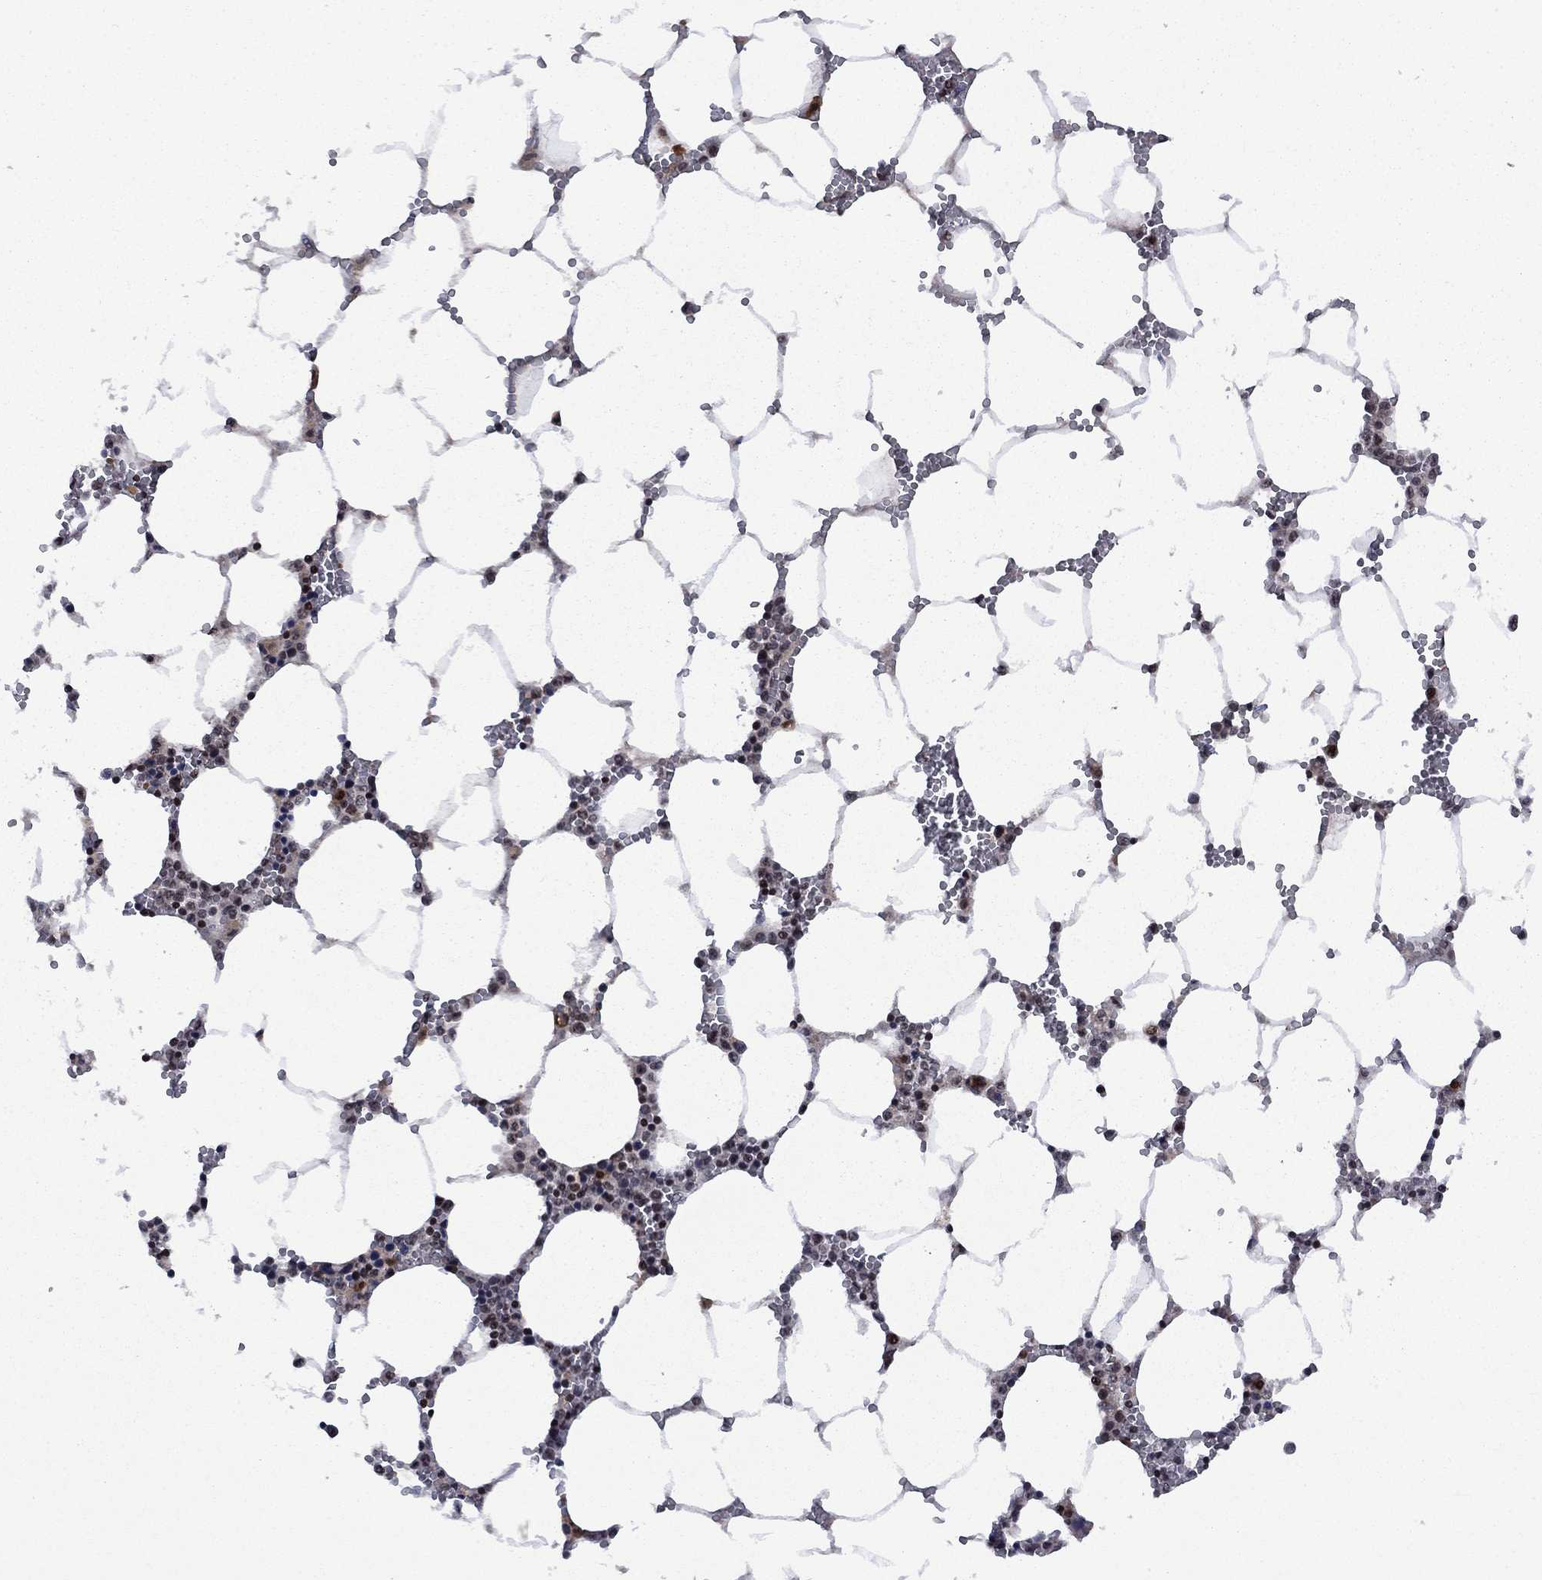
{"staining": {"intensity": "negative", "quantity": "none", "location": "none"}, "tissue": "bone marrow", "cell_type": "Hematopoietic cells", "image_type": "normal", "snomed": [{"axis": "morphology", "description": "Normal tissue, NOS"}, {"axis": "topography", "description": "Bone marrow"}], "caption": "A photomicrograph of bone marrow stained for a protein shows no brown staining in hematopoietic cells.", "gene": "FBLL1", "patient": {"sex": "female", "age": 64}}